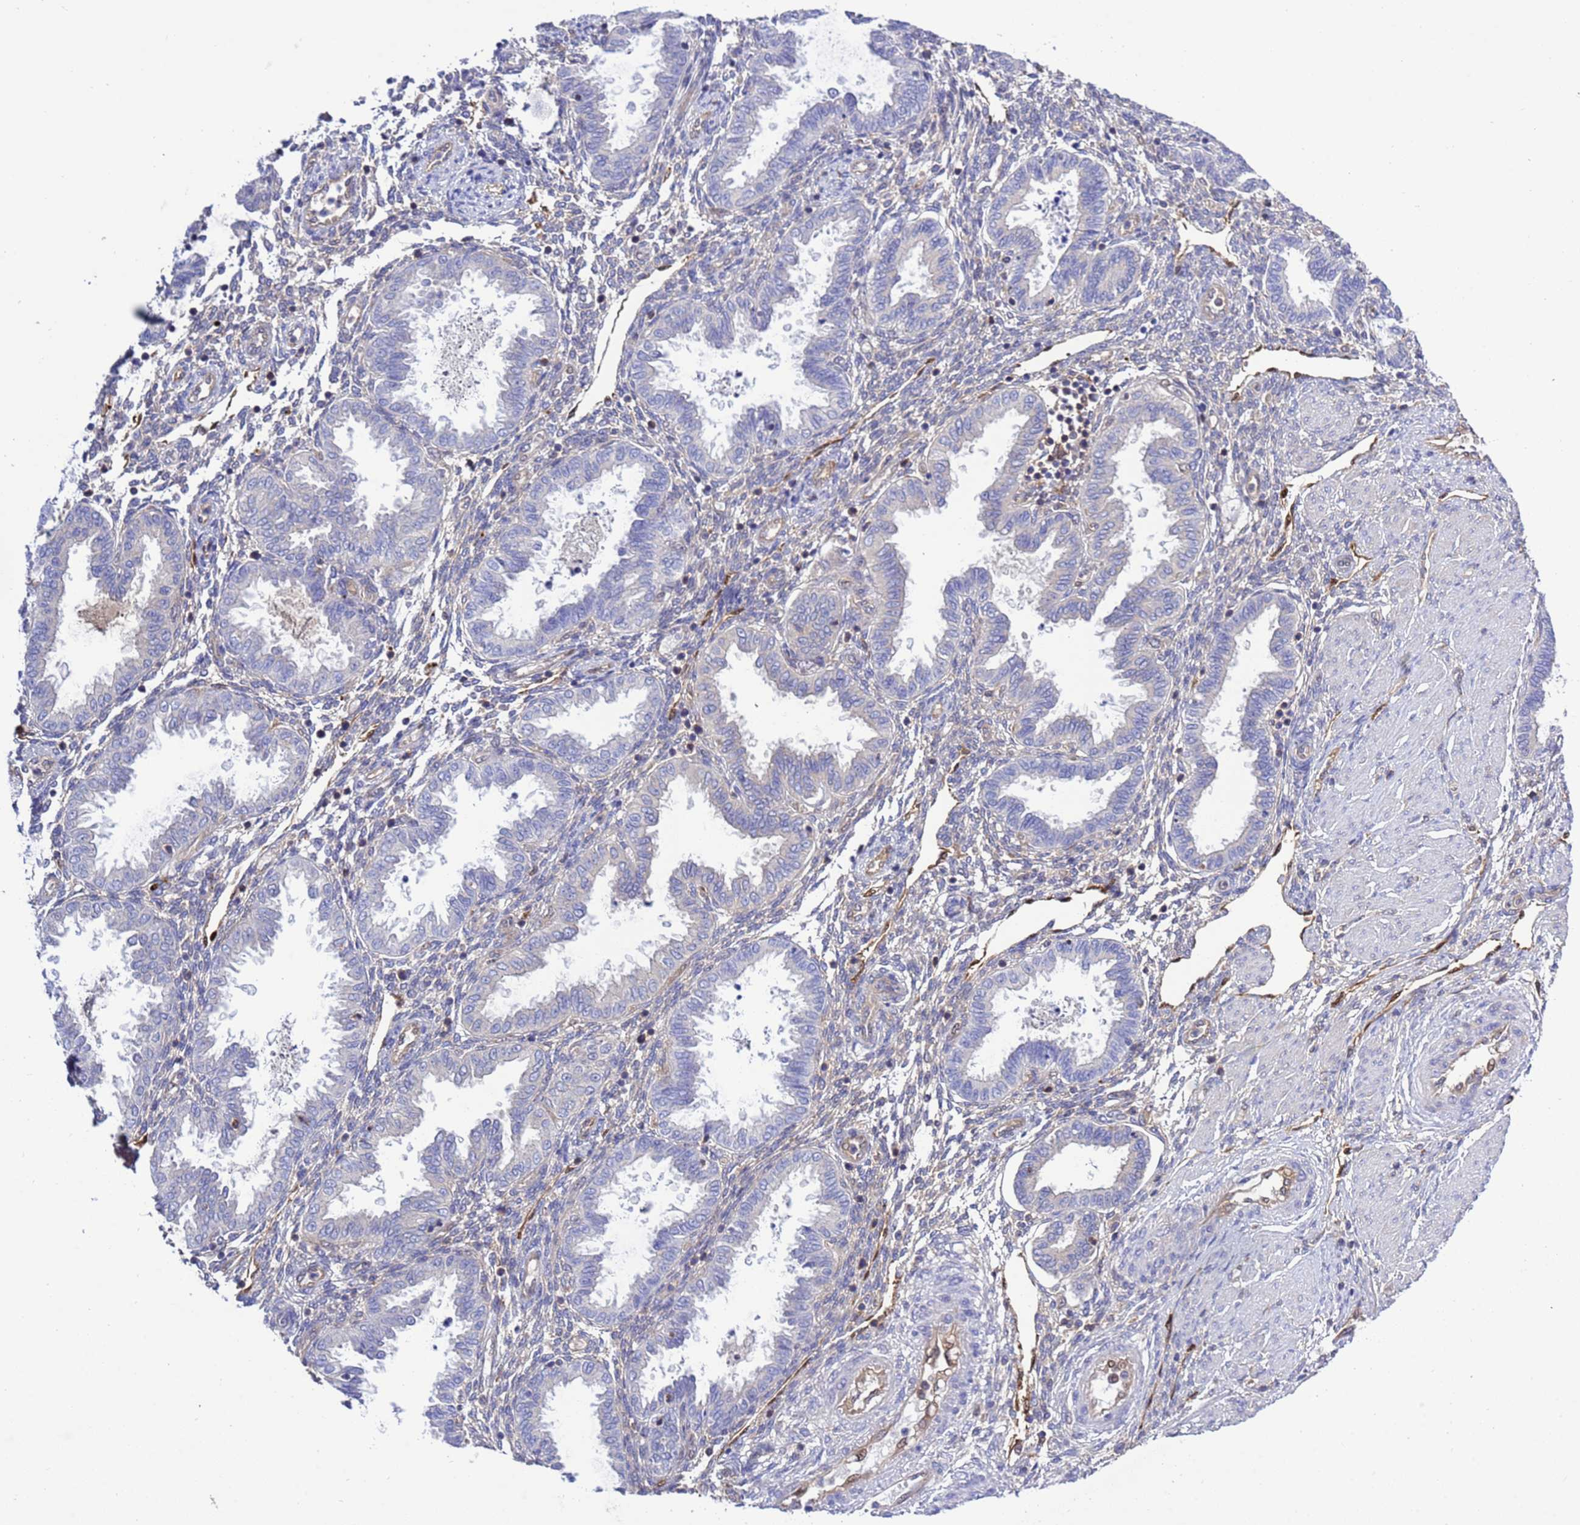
{"staining": {"intensity": "negative", "quantity": "none", "location": "none"}, "tissue": "endometrium", "cell_type": "Cells in endometrial stroma", "image_type": "normal", "snomed": [{"axis": "morphology", "description": "Normal tissue, NOS"}, {"axis": "topography", "description": "Endometrium"}], "caption": "This is an immunohistochemistry (IHC) photomicrograph of benign endometrium. There is no positivity in cells in endometrial stroma.", "gene": "FOXRED1", "patient": {"sex": "female", "age": 33}}